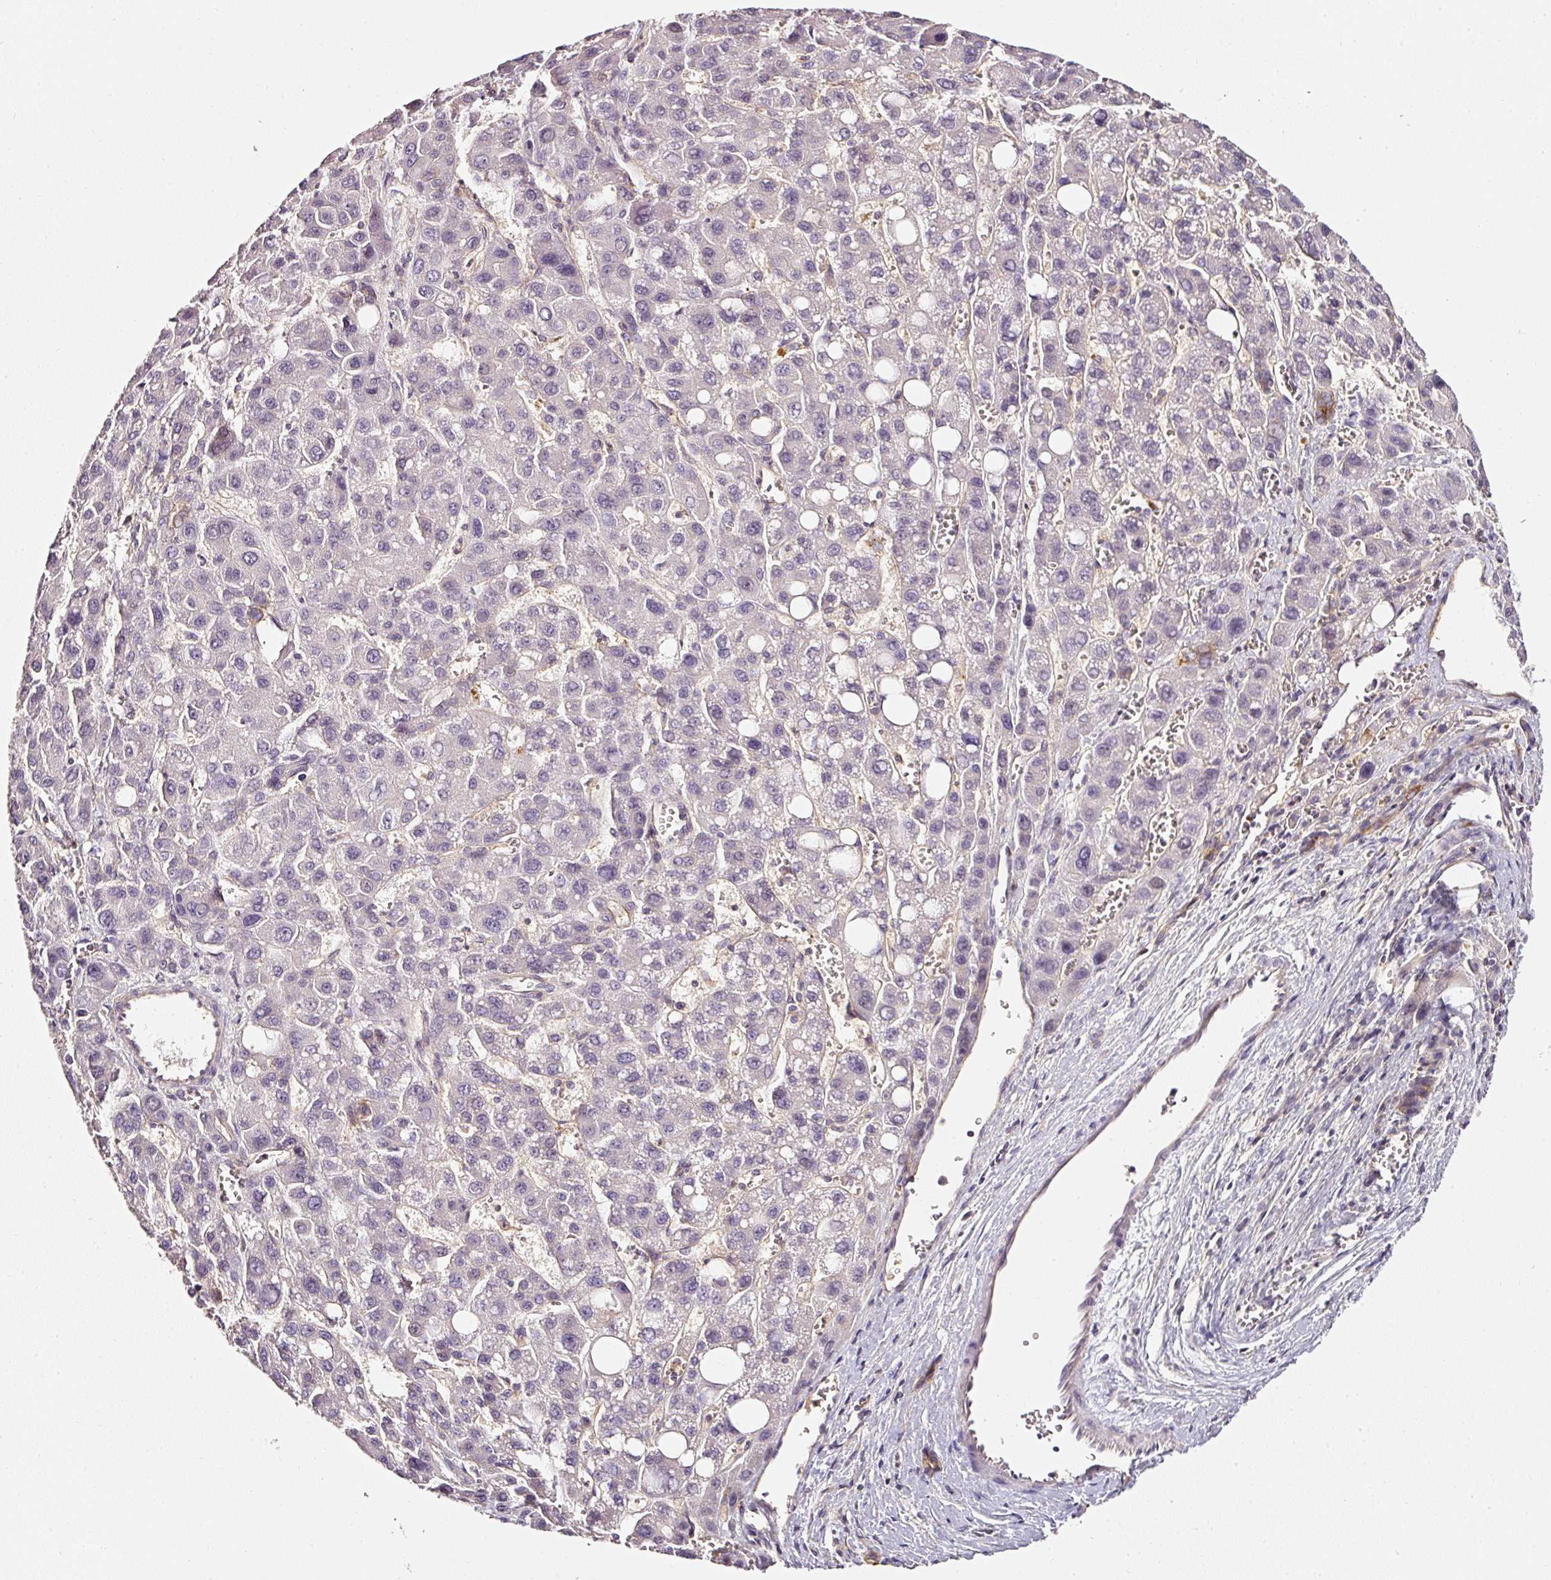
{"staining": {"intensity": "negative", "quantity": "none", "location": "none"}, "tissue": "liver cancer", "cell_type": "Tumor cells", "image_type": "cancer", "snomed": [{"axis": "morphology", "description": "Carcinoma, Hepatocellular, NOS"}, {"axis": "topography", "description": "Liver"}], "caption": "Tumor cells are negative for protein expression in human liver hepatocellular carcinoma.", "gene": "CD47", "patient": {"sex": "male", "age": 55}}